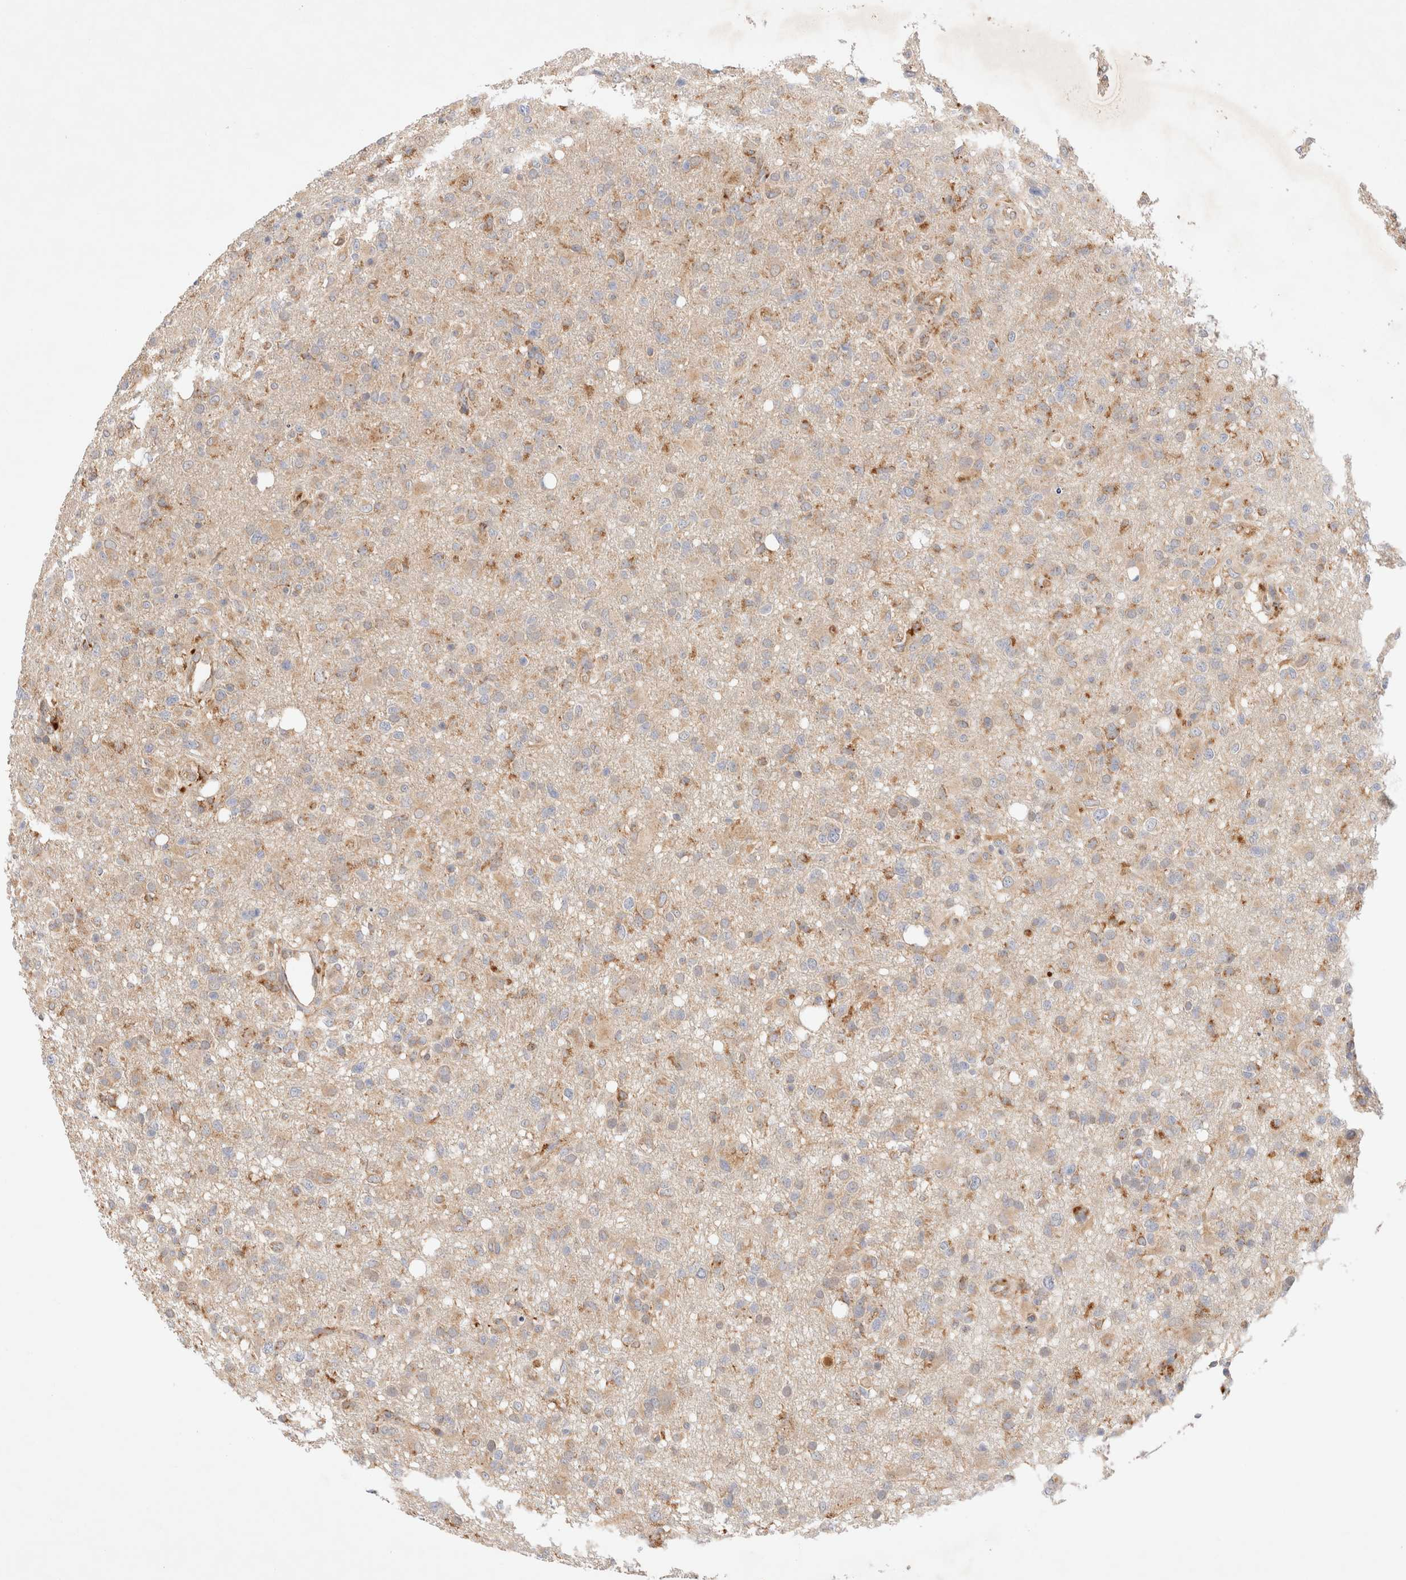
{"staining": {"intensity": "weak", "quantity": ">75%", "location": "cytoplasmic/membranous"}, "tissue": "glioma", "cell_type": "Tumor cells", "image_type": "cancer", "snomed": [{"axis": "morphology", "description": "Glioma, malignant, High grade"}, {"axis": "topography", "description": "Brain"}], "caption": "Malignant glioma (high-grade) stained with a brown dye reveals weak cytoplasmic/membranous positive positivity in about >75% of tumor cells.", "gene": "RABEPK", "patient": {"sex": "female", "age": 57}}